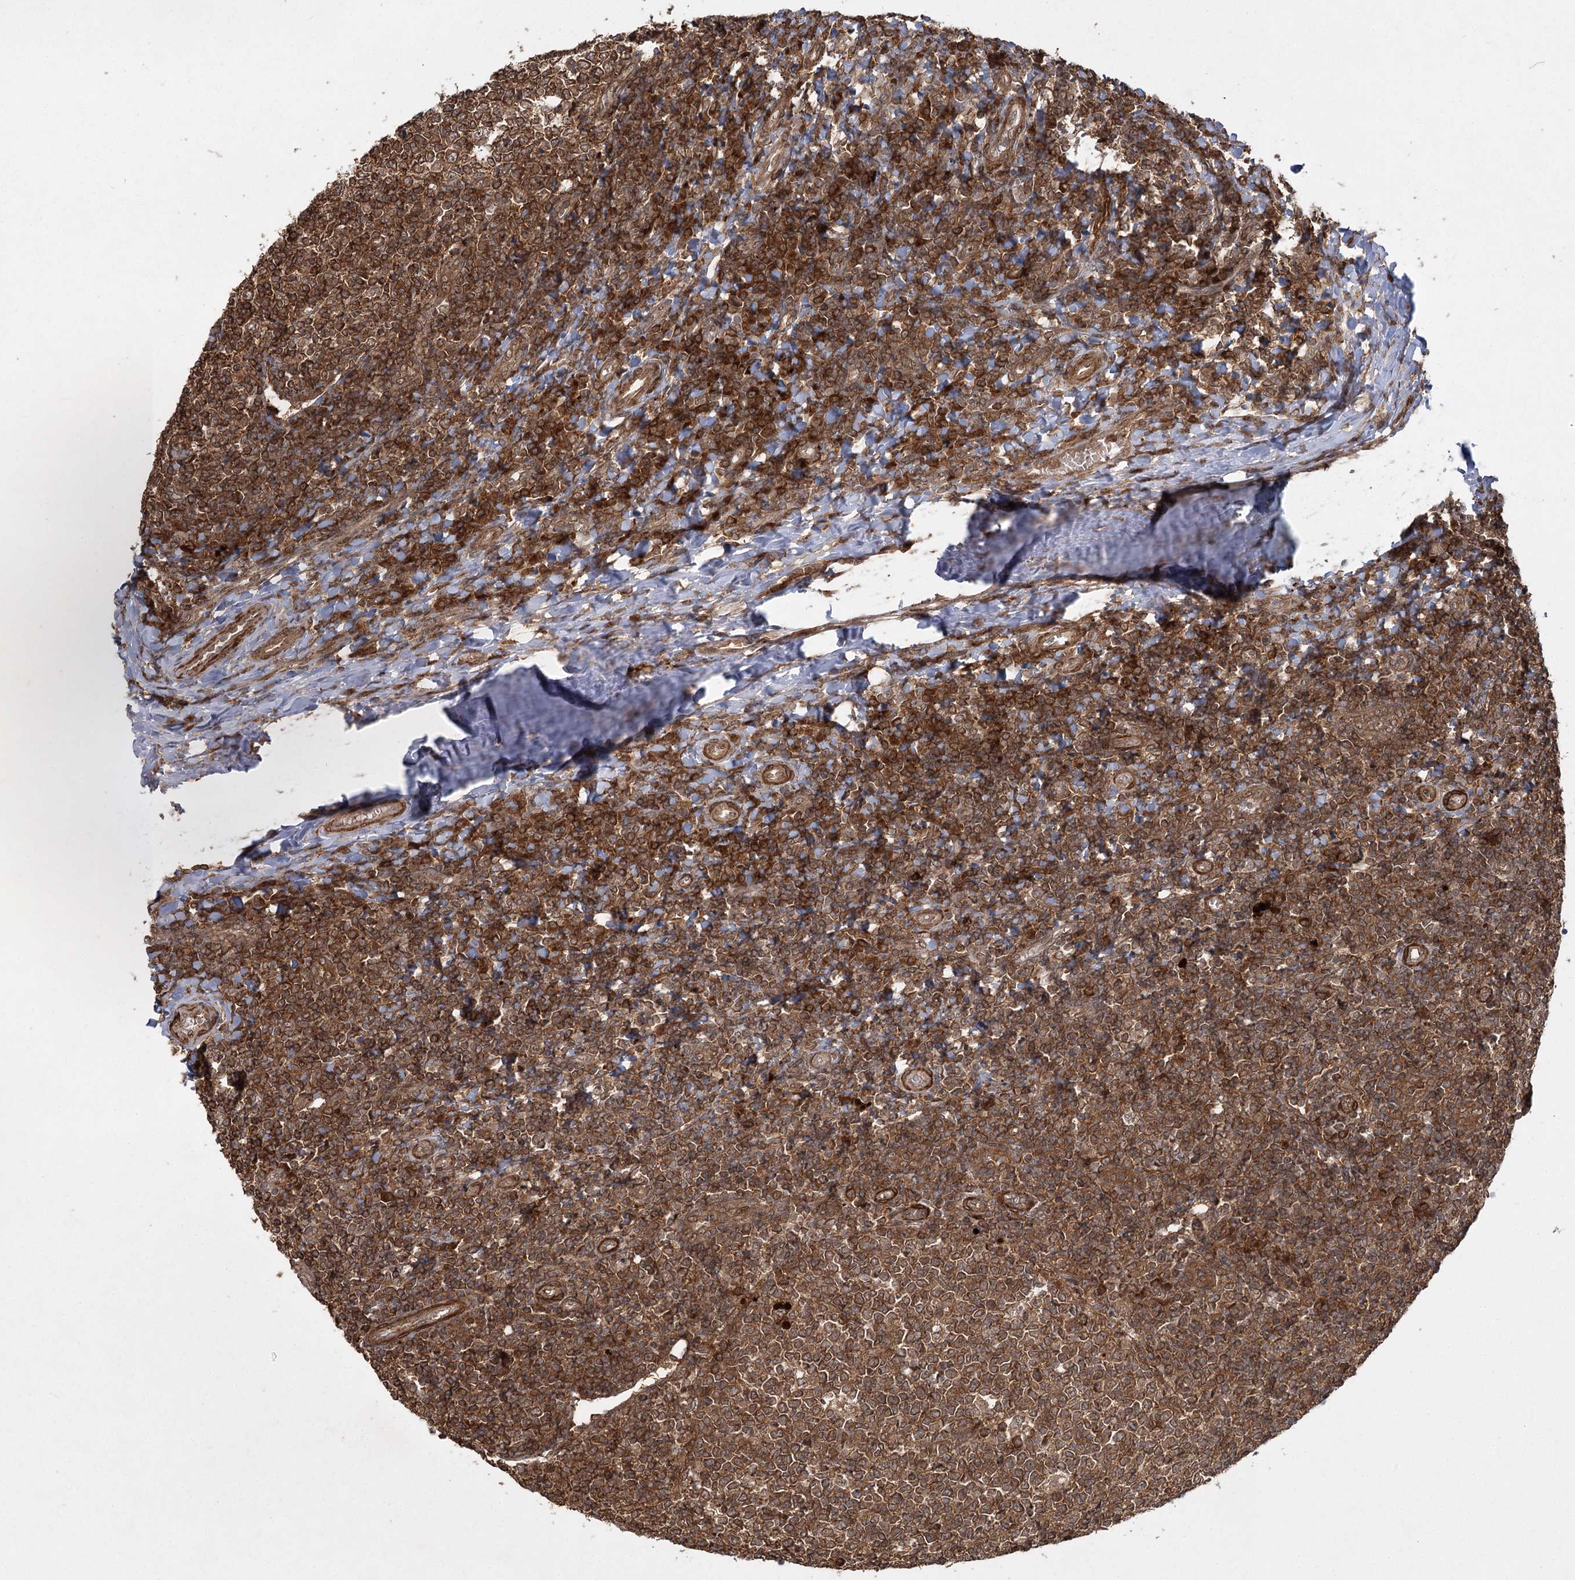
{"staining": {"intensity": "moderate", "quantity": ">75%", "location": "cytoplasmic/membranous"}, "tissue": "tonsil", "cell_type": "Germinal center cells", "image_type": "normal", "snomed": [{"axis": "morphology", "description": "Normal tissue, NOS"}, {"axis": "topography", "description": "Tonsil"}], "caption": "A photomicrograph showing moderate cytoplasmic/membranous staining in approximately >75% of germinal center cells in normal tonsil, as visualized by brown immunohistochemical staining.", "gene": "MDFIC", "patient": {"sex": "female", "age": 19}}